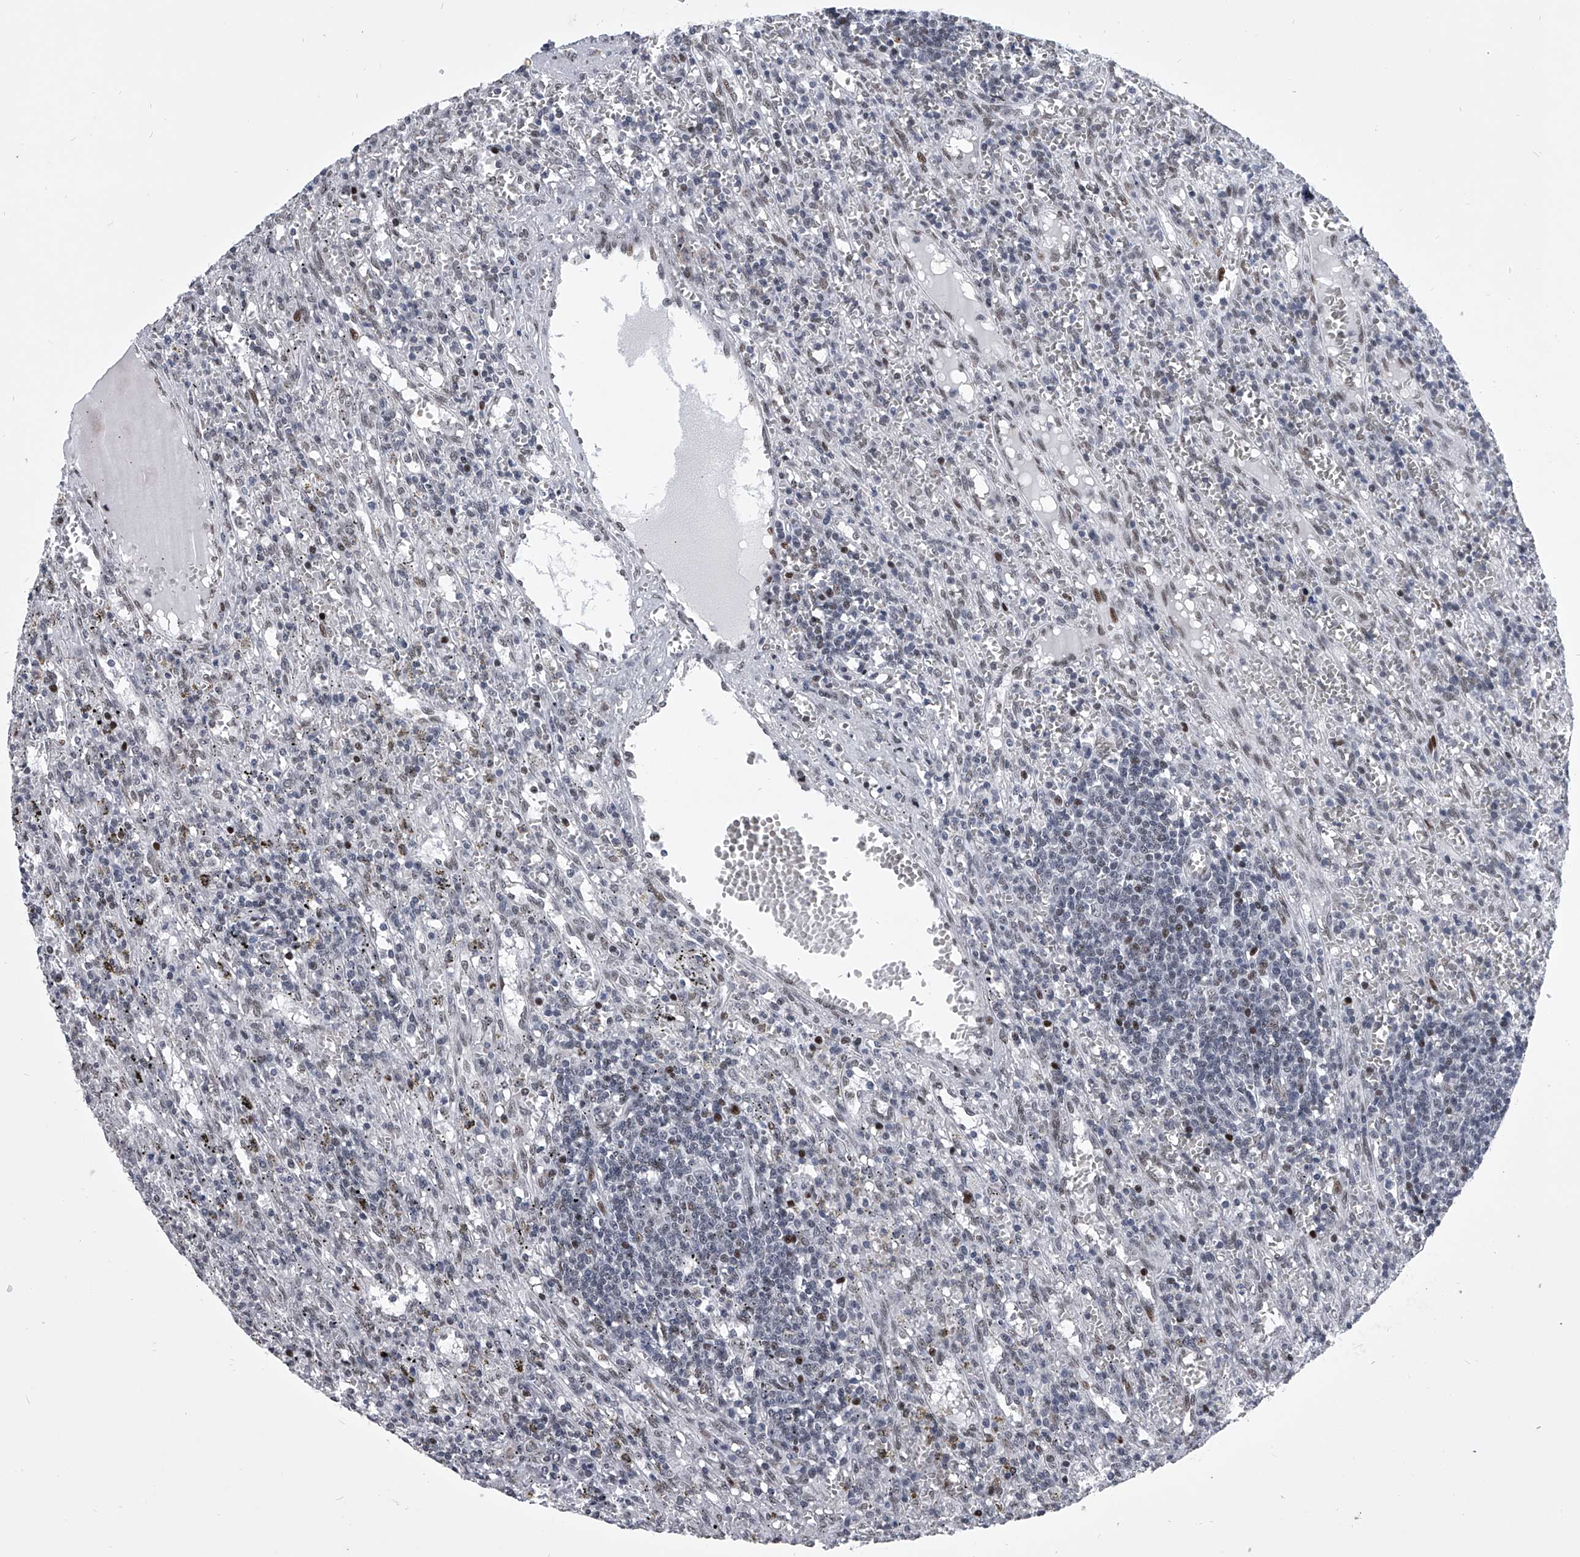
{"staining": {"intensity": "negative", "quantity": "none", "location": "none"}, "tissue": "lymphoma", "cell_type": "Tumor cells", "image_type": "cancer", "snomed": [{"axis": "morphology", "description": "Malignant lymphoma, non-Hodgkin's type, Low grade"}, {"axis": "topography", "description": "Spleen"}], "caption": "An image of human low-grade malignant lymphoma, non-Hodgkin's type is negative for staining in tumor cells.", "gene": "CMTR1", "patient": {"sex": "male", "age": 76}}